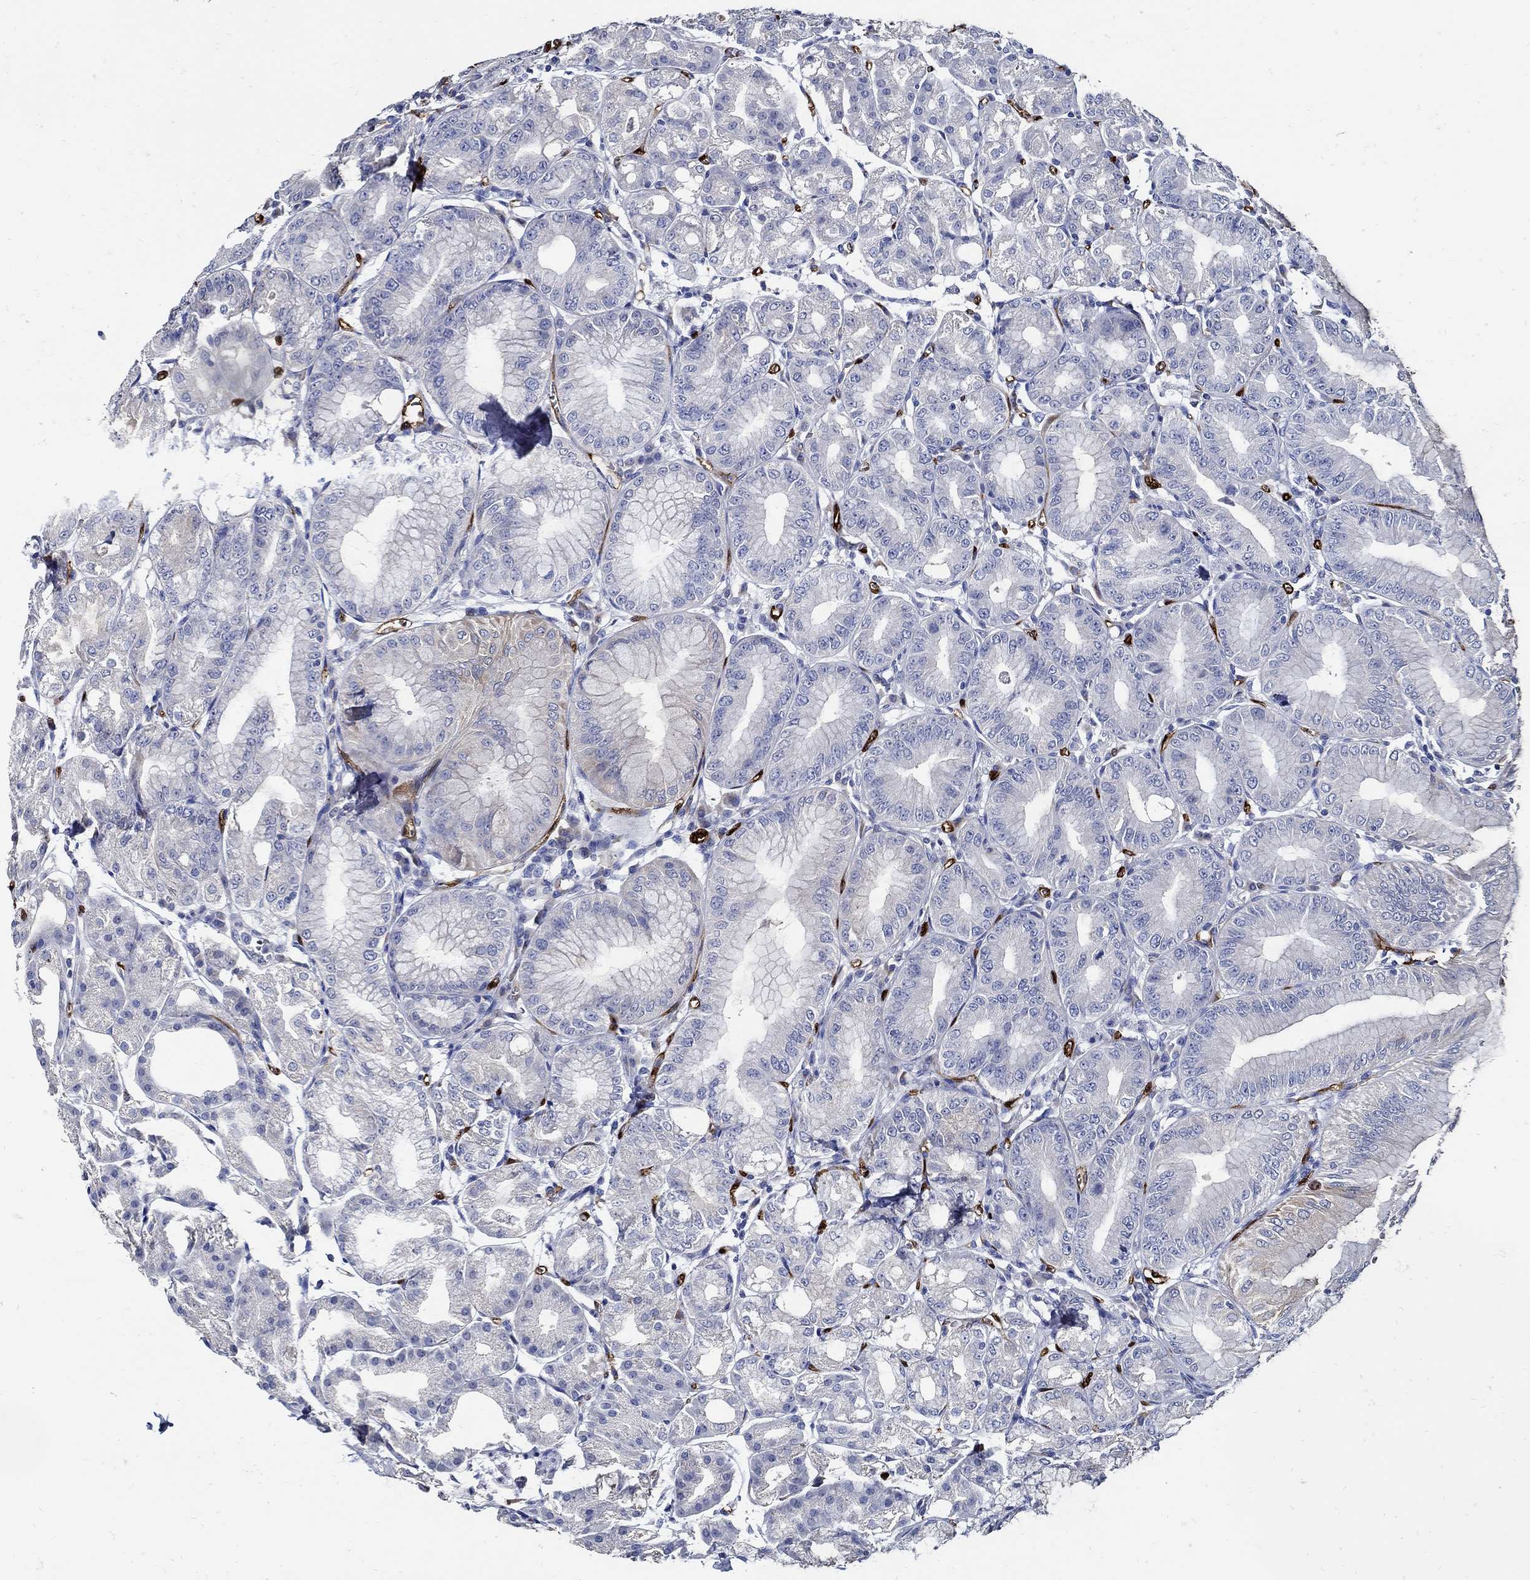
{"staining": {"intensity": "weak", "quantity": "<25%", "location": "cytoplasmic/membranous"}, "tissue": "stomach", "cell_type": "Glandular cells", "image_type": "normal", "snomed": [{"axis": "morphology", "description": "Normal tissue, NOS"}, {"axis": "topography", "description": "Stomach"}], "caption": "Glandular cells show no significant protein expression in benign stomach. The staining is performed using DAB brown chromogen with nuclei counter-stained in using hematoxylin.", "gene": "PRX", "patient": {"sex": "male", "age": 71}}